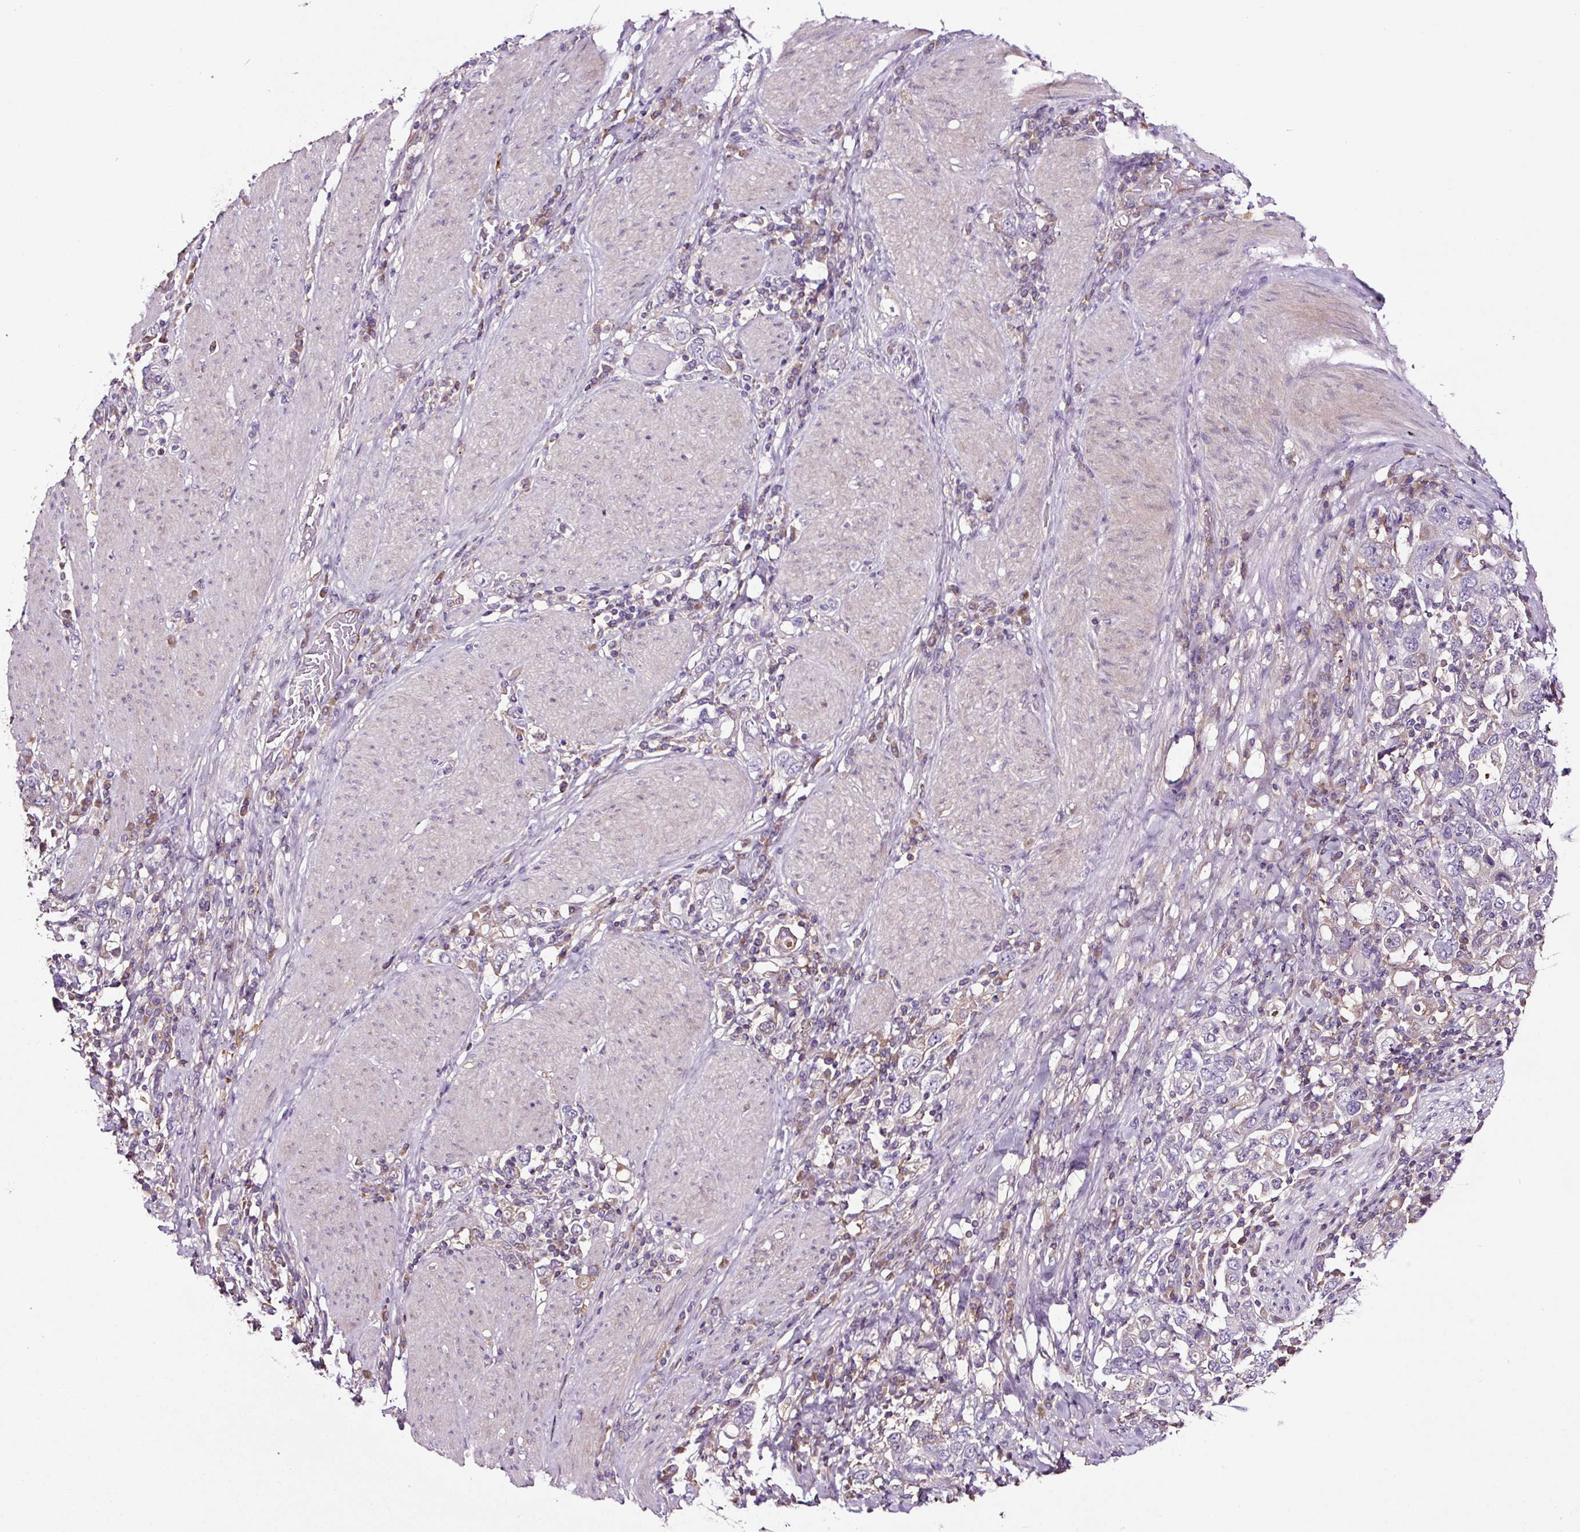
{"staining": {"intensity": "negative", "quantity": "none", "location": "none"}, "tissue": "stomach cancer", "cell_type": "Tumor cells", "image_type": "cancer", "snomed": [{"axis": "morphology", "description": "Adenocarcinoma, NOS"}, {"axis": "topography", "description": "Stomach, upper"}, {"axis": "topography", "description": "Stomach"}], "caption": "Tumor cells show no significant positivity in adenocarcinoma (stomach).", "gene": "LRRC24", "patient": {"sex": "male", "age": 62}}